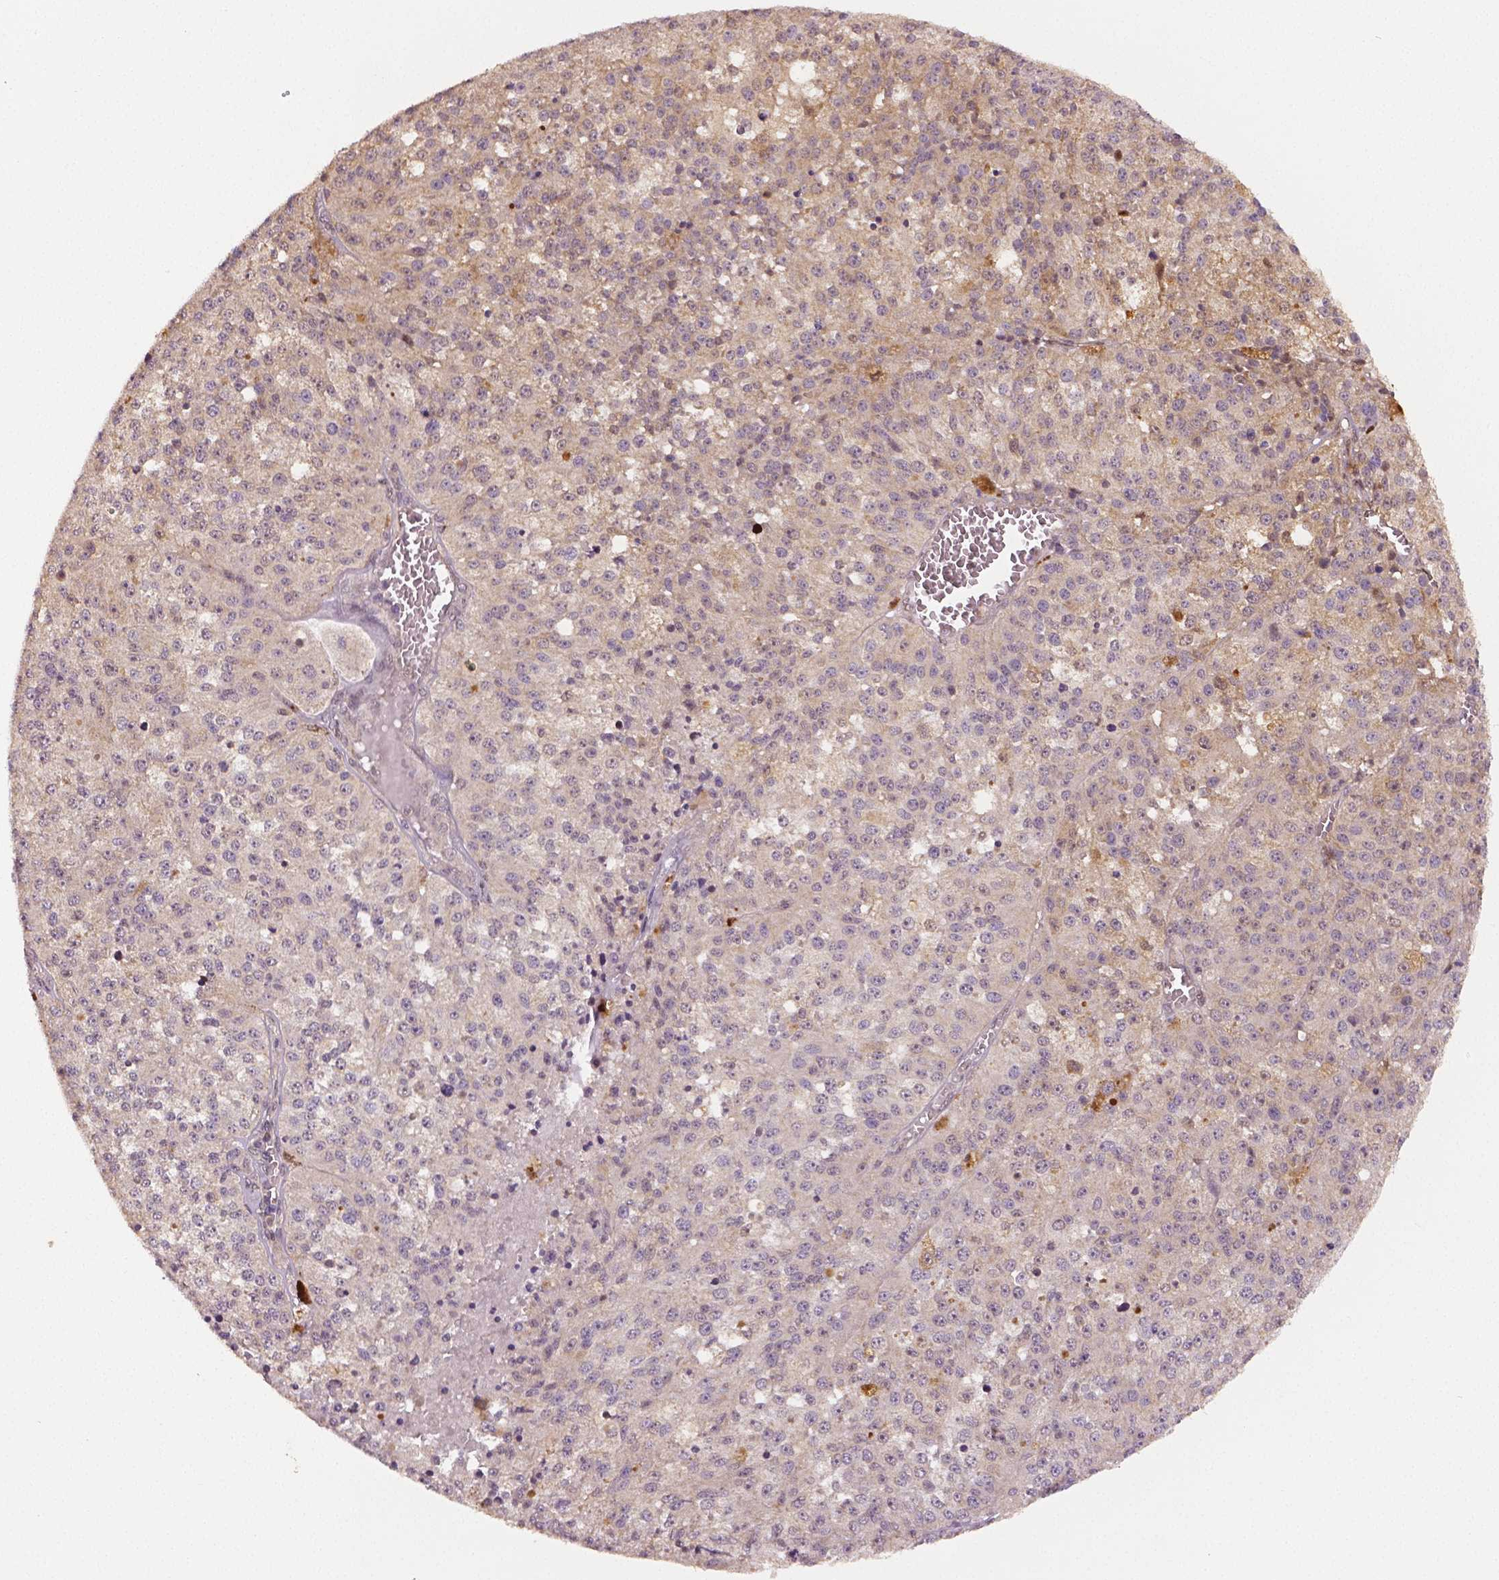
{"staining": {"intensity": "negative", "quantity": "none", "location": "none"}, "tissue": "melanoma", "cell_type": "Tumor cells", "image_type": "cancer", "snomed": [{"axis": "morphology", "description": "Malignant melanoma, Metastatic site"}, {"axis": "topography", "description": "Lymph node"}], "caption": "This is an IHC micrograph of human melanoma. There is no staining in tumor cells.", "gene": "STAT3", "patient": {"sex": "female", "age": 64}}